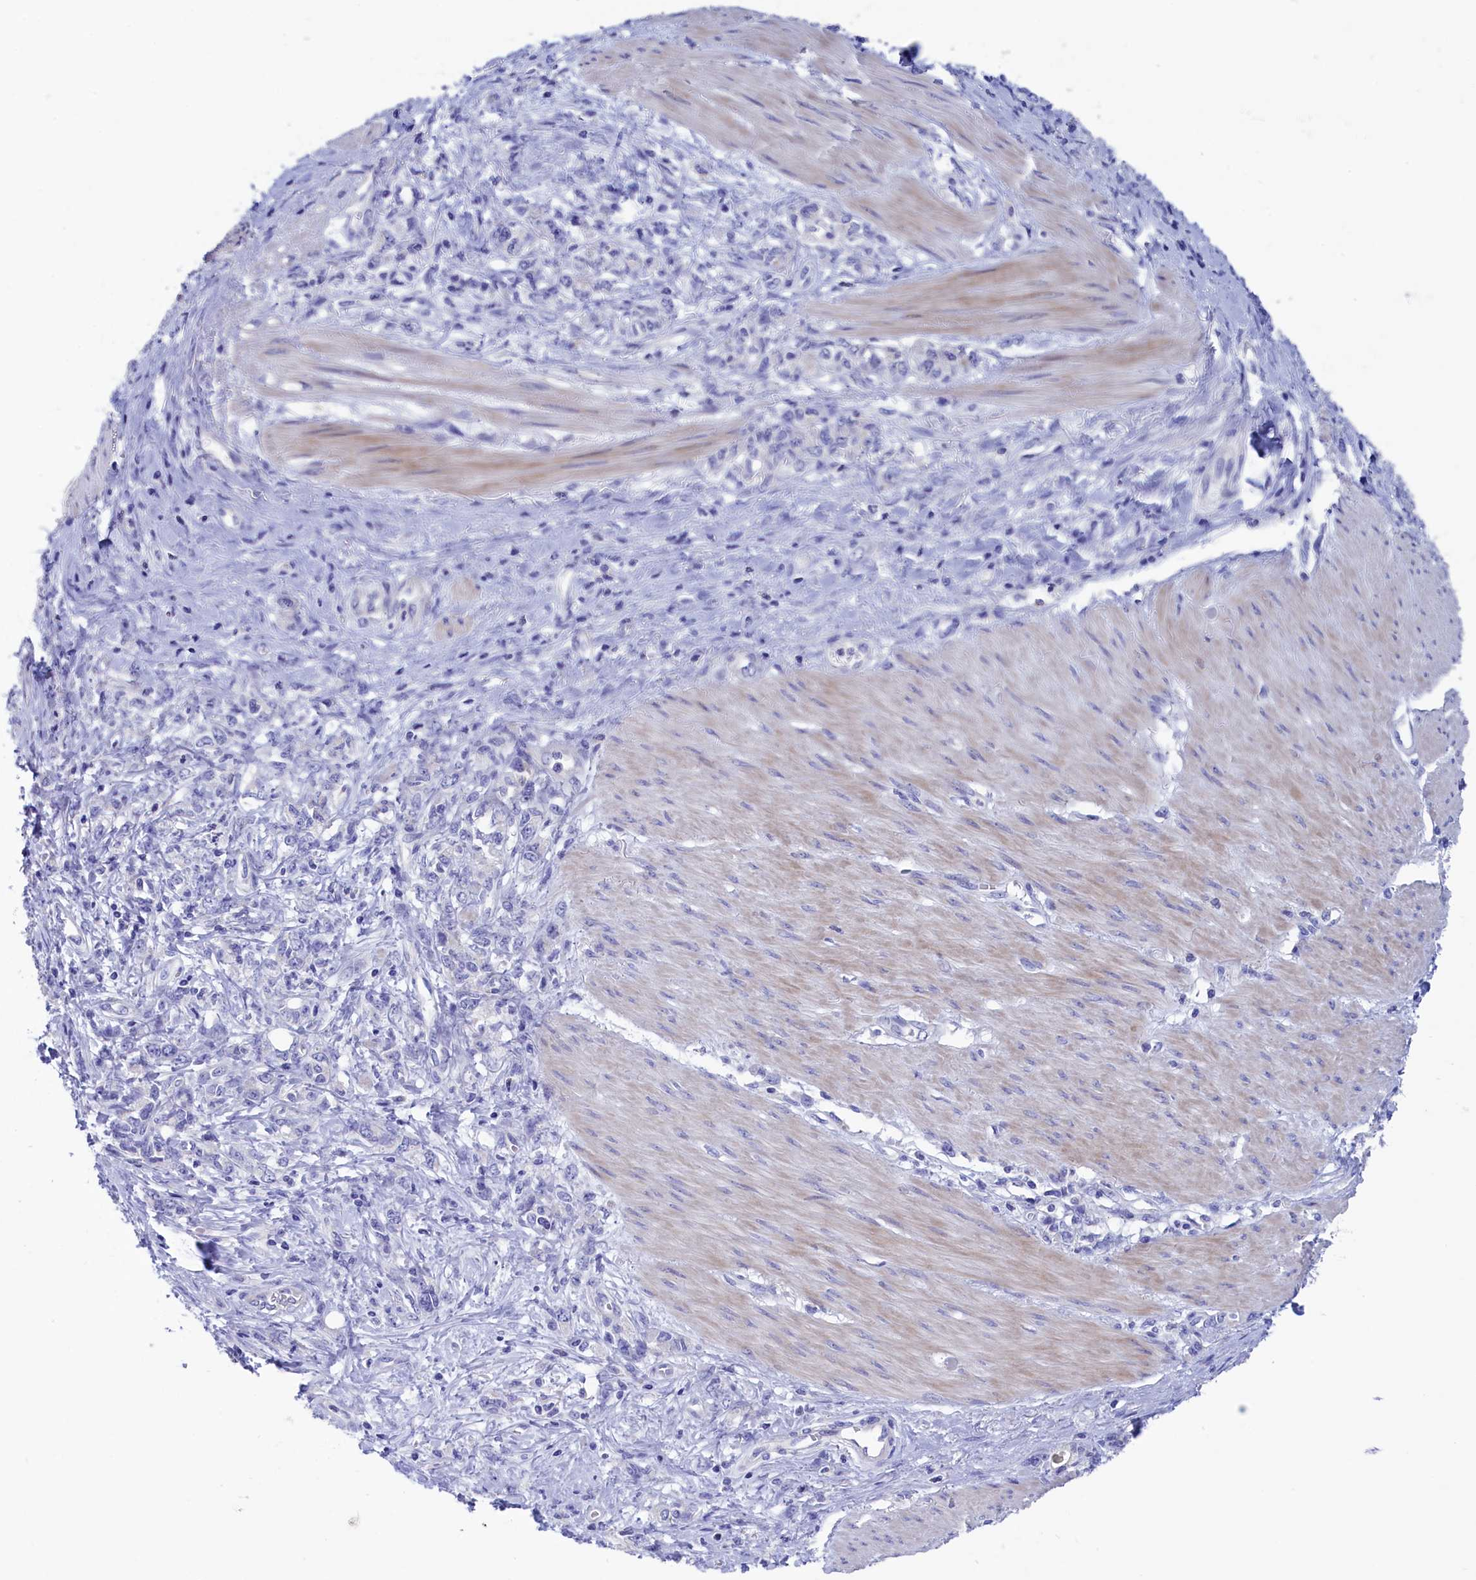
{"staining": {"intensity": "negative", "quantity": "none", "location": "none"}, "tissue": "stomach cancer", "cell_type": "Tumor cells", "image_type": "cancer", "snomed": [{"axis": "morphology", "description": "Adenocarcinoma, NOS"}, {"axis": "topography", "description": "Stomach"}], "caption": "Micrograph shows no protein positivity in tumor cells of stomach cancer tissue.", "gene": "VPS35L", "patient": {"sex": "female", "age": 76}}